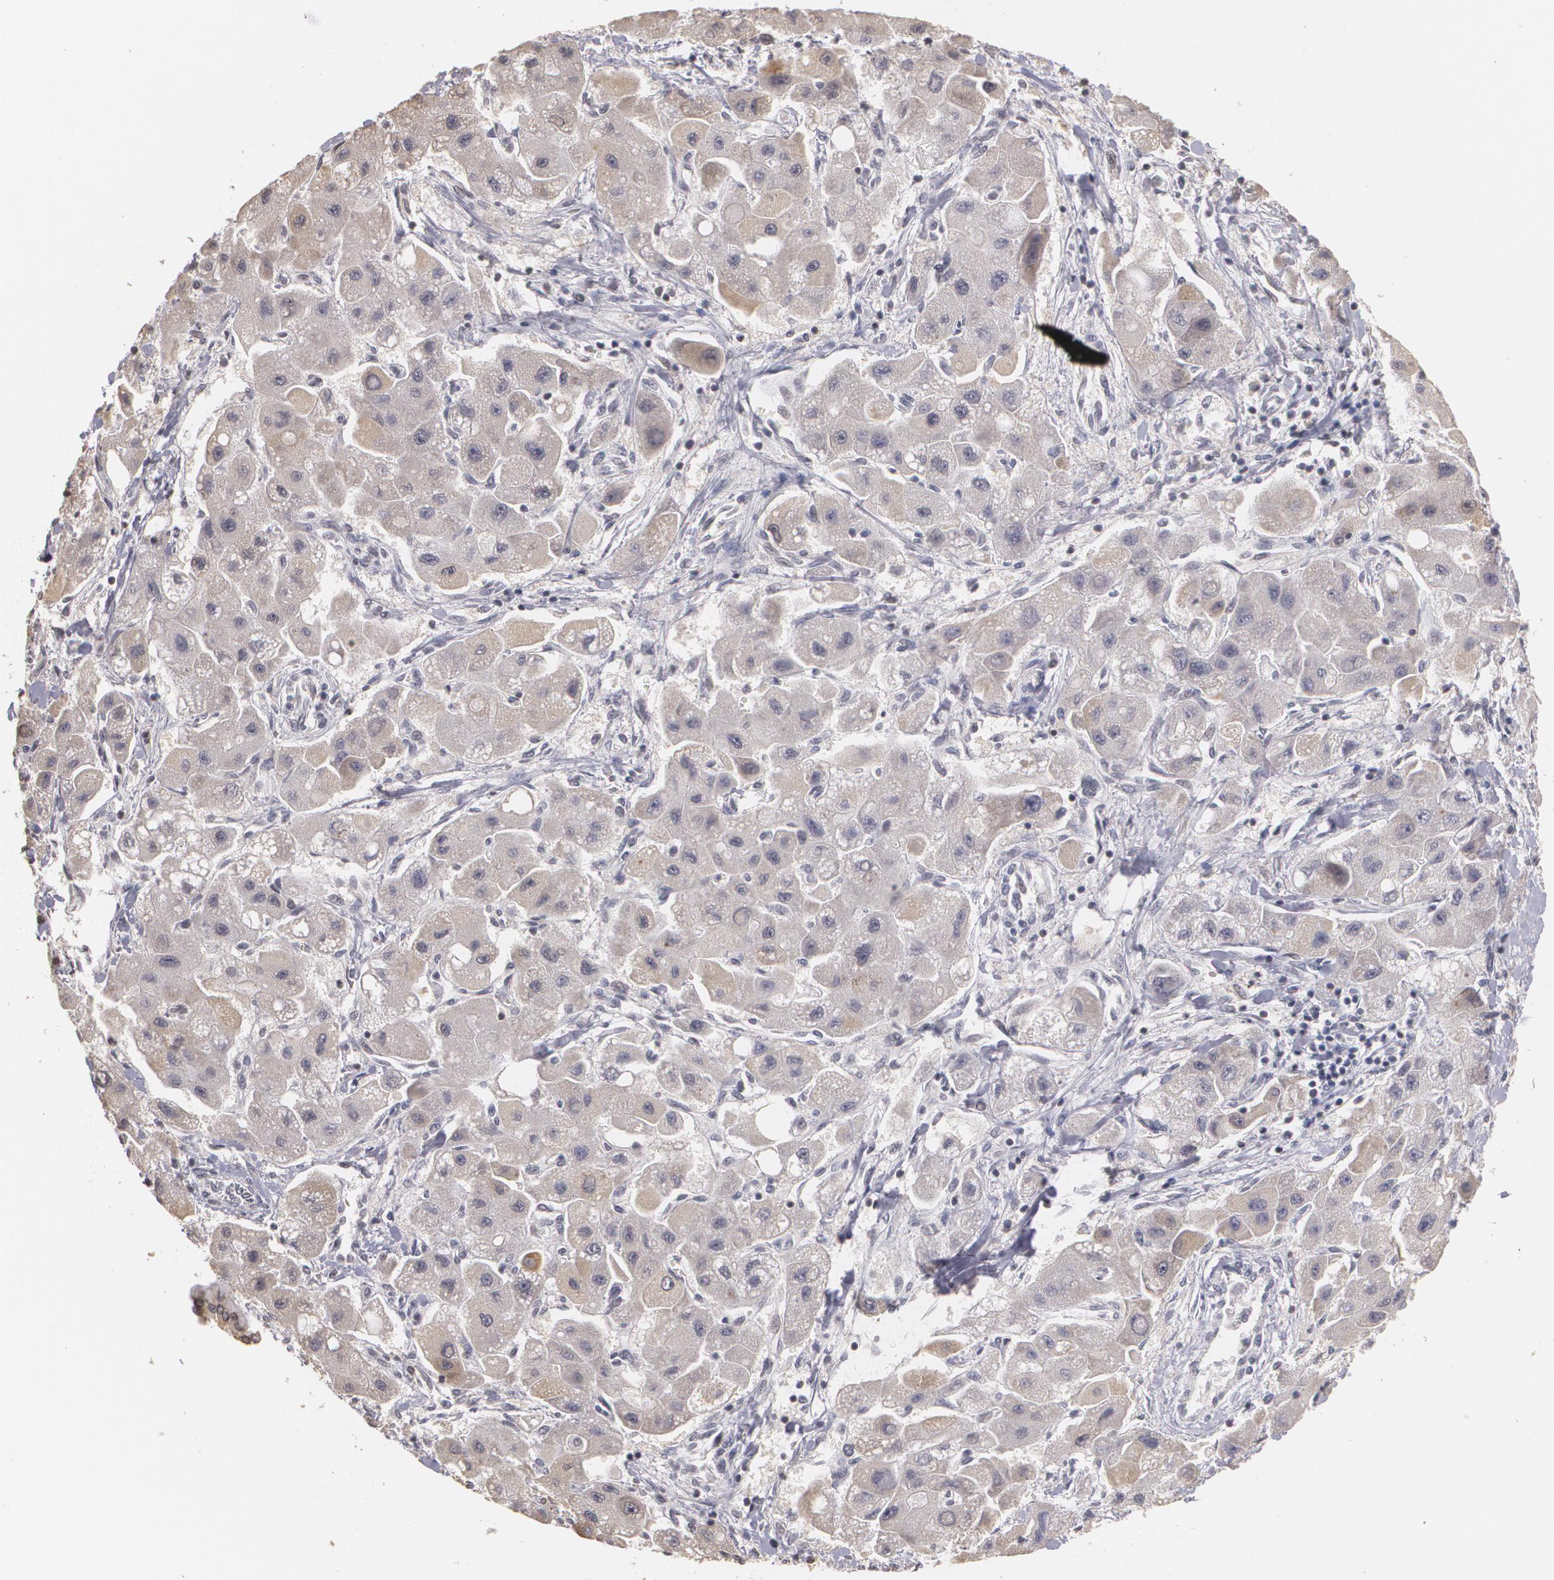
{"staining": {"intensity": "weak", "quantity": "<25%", "location": "cytoplasmic/membranous"}, "tissue": "liver cancer", "cell_type": "Tumor cells", "image_type": "cancer", "snomed": [{"axis": "morphology", "description": "Carcinoma, Hepatocellular, NOS"}, {"axis": "topography", "description": "Liver"}], "caption": "A high-resolution micrograph shows immunohistochemistry (IHC) staining of liver cancer (hepatocellular carcinoma), which shows no significant staining in tumor cells.", "gene": "THRB", "patient": {"sex": "male", "age": 24}}